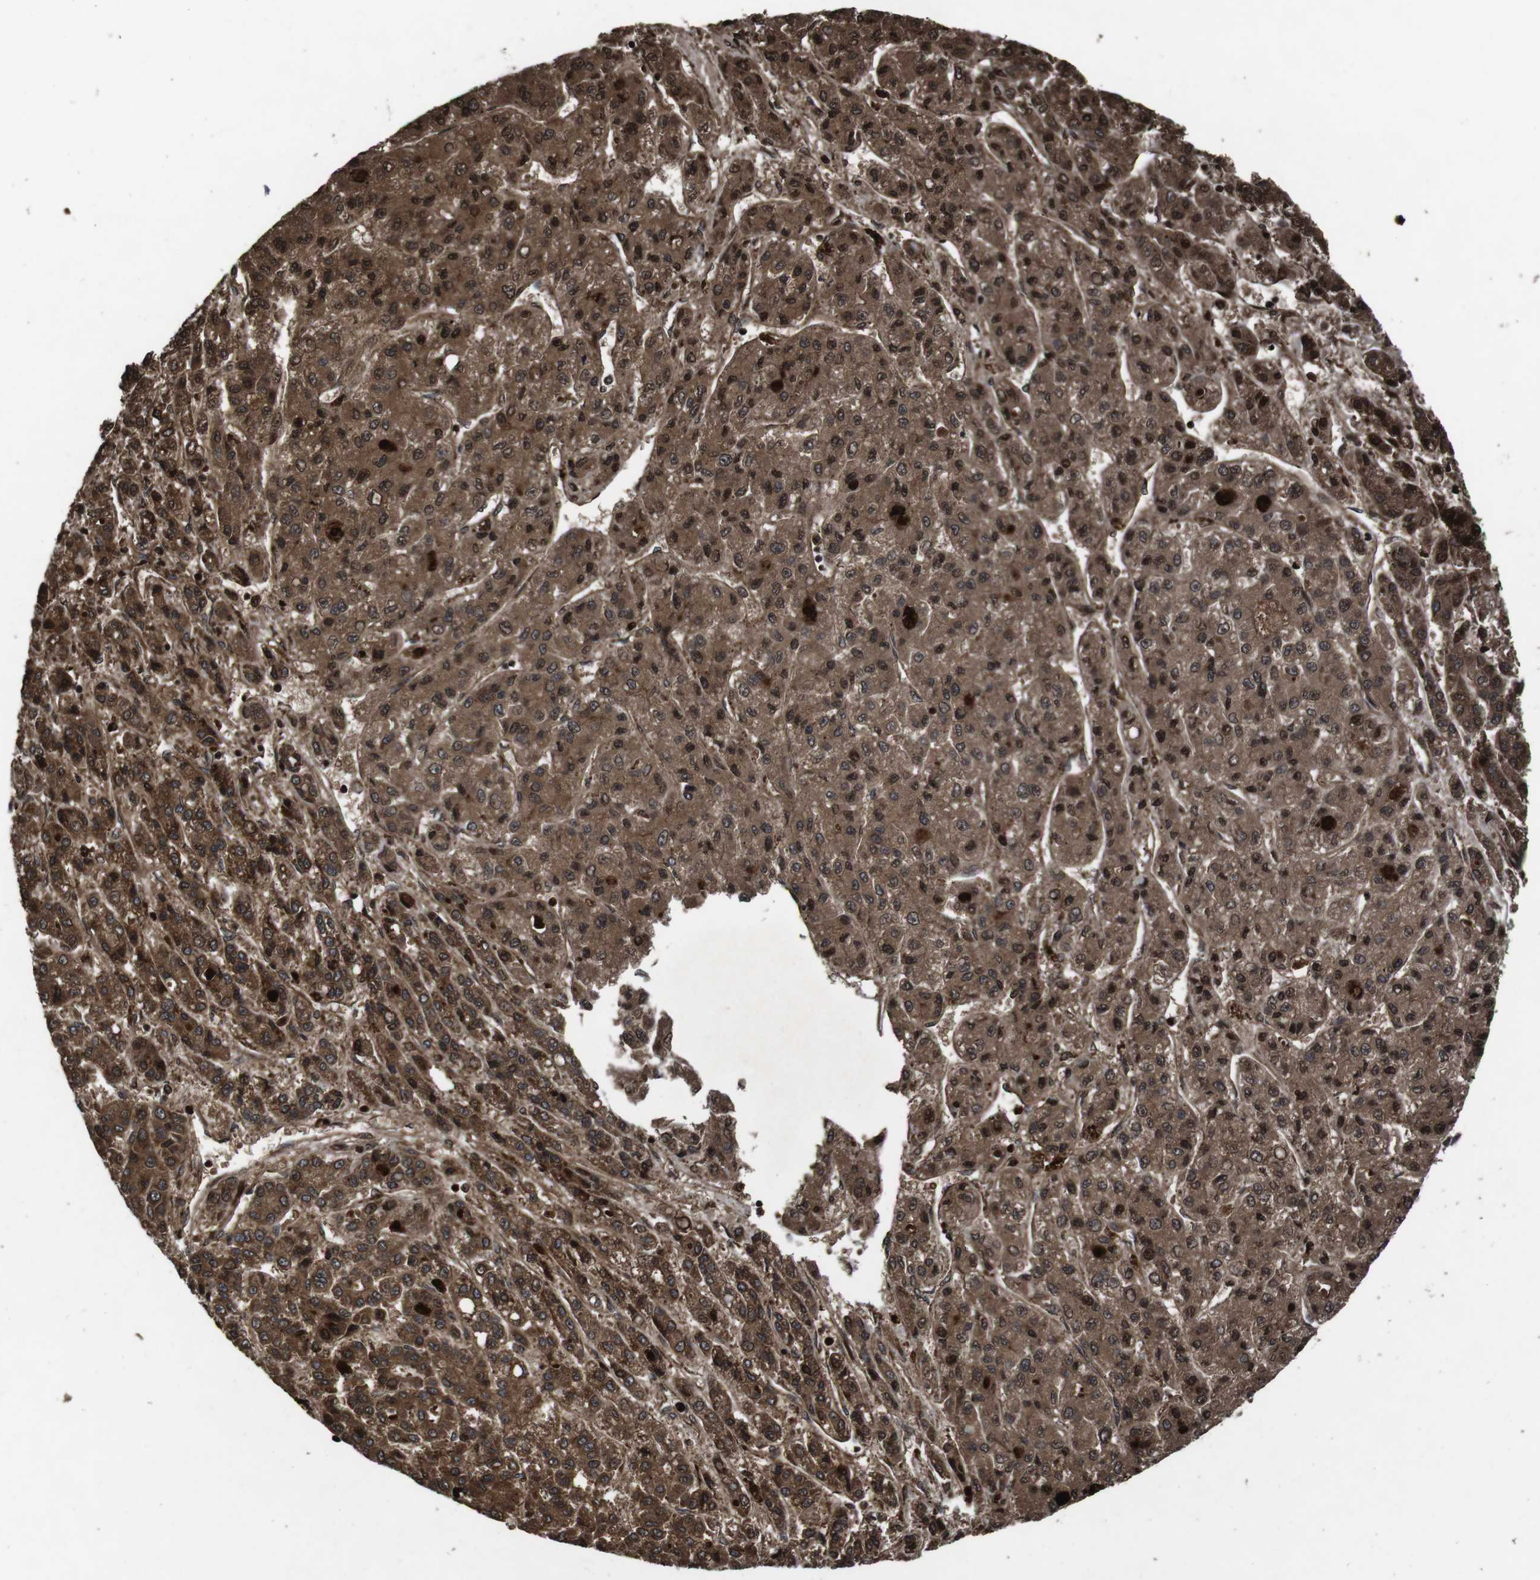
{"staining": {"intensity": "strong", "quantity": ">75%", "location": "cytoplasmic/membranous"}, "tissue": "liver cancer", "cell_type": "Tumor cells", "image_type": "cancer", "snomed": [{"axis": "morphology", "description": "Carcinoma, Hepatocellular, NOS"}, {"axis": "topography", "description": "Liver"}], "caption": "This image shows immunohistochemistry staining of human liver cancer (hepatocellular carcinoma), with high strong cytoplasmic/membranous expression in about >75% of tumor cells.", "gene": "SMYD3", "patient": {"sex": "male", "age": 70}}